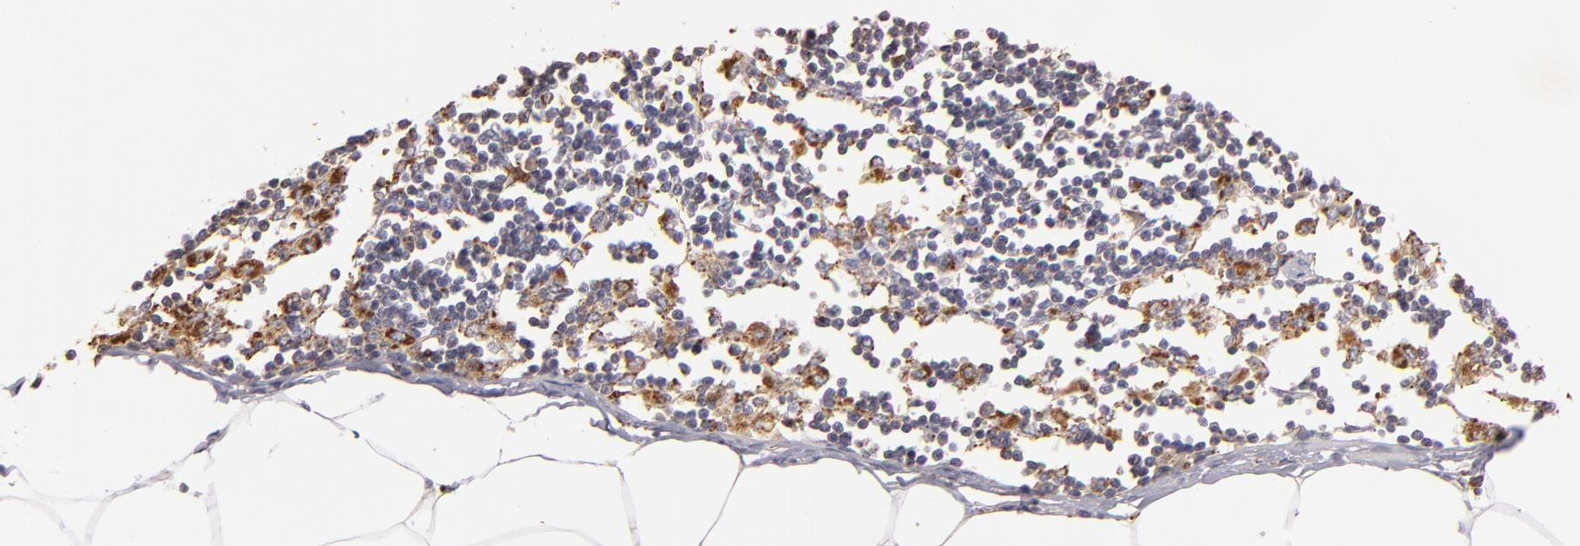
{"staining": {"intensity": "negative", "quantity": "none", "location": "none"}, "tissue": "adipose tissue", "cell_type": "Adipocytes", "image_type": "normal", "snomed": [{"axis": "morphology", "description": "Normal tissue, NOS"}, {"axis": "morphology", "description": "Adenocarcinoma, NOS"}, {"axis": "topography", "description": "Colon"}, {"axis": "topography", "description": "Peripheral nerve tissue"}], "caption": "IHC of normal human adipose tissue shows no expression in adipocytes. The staining is performed using DAB (3,3'-diaminobenzidine) brown chromogen with nuclei counter-stained in using hematoxylin.", "gene": "TRAF1", "patient": {"sex": "male", "age": 14}}